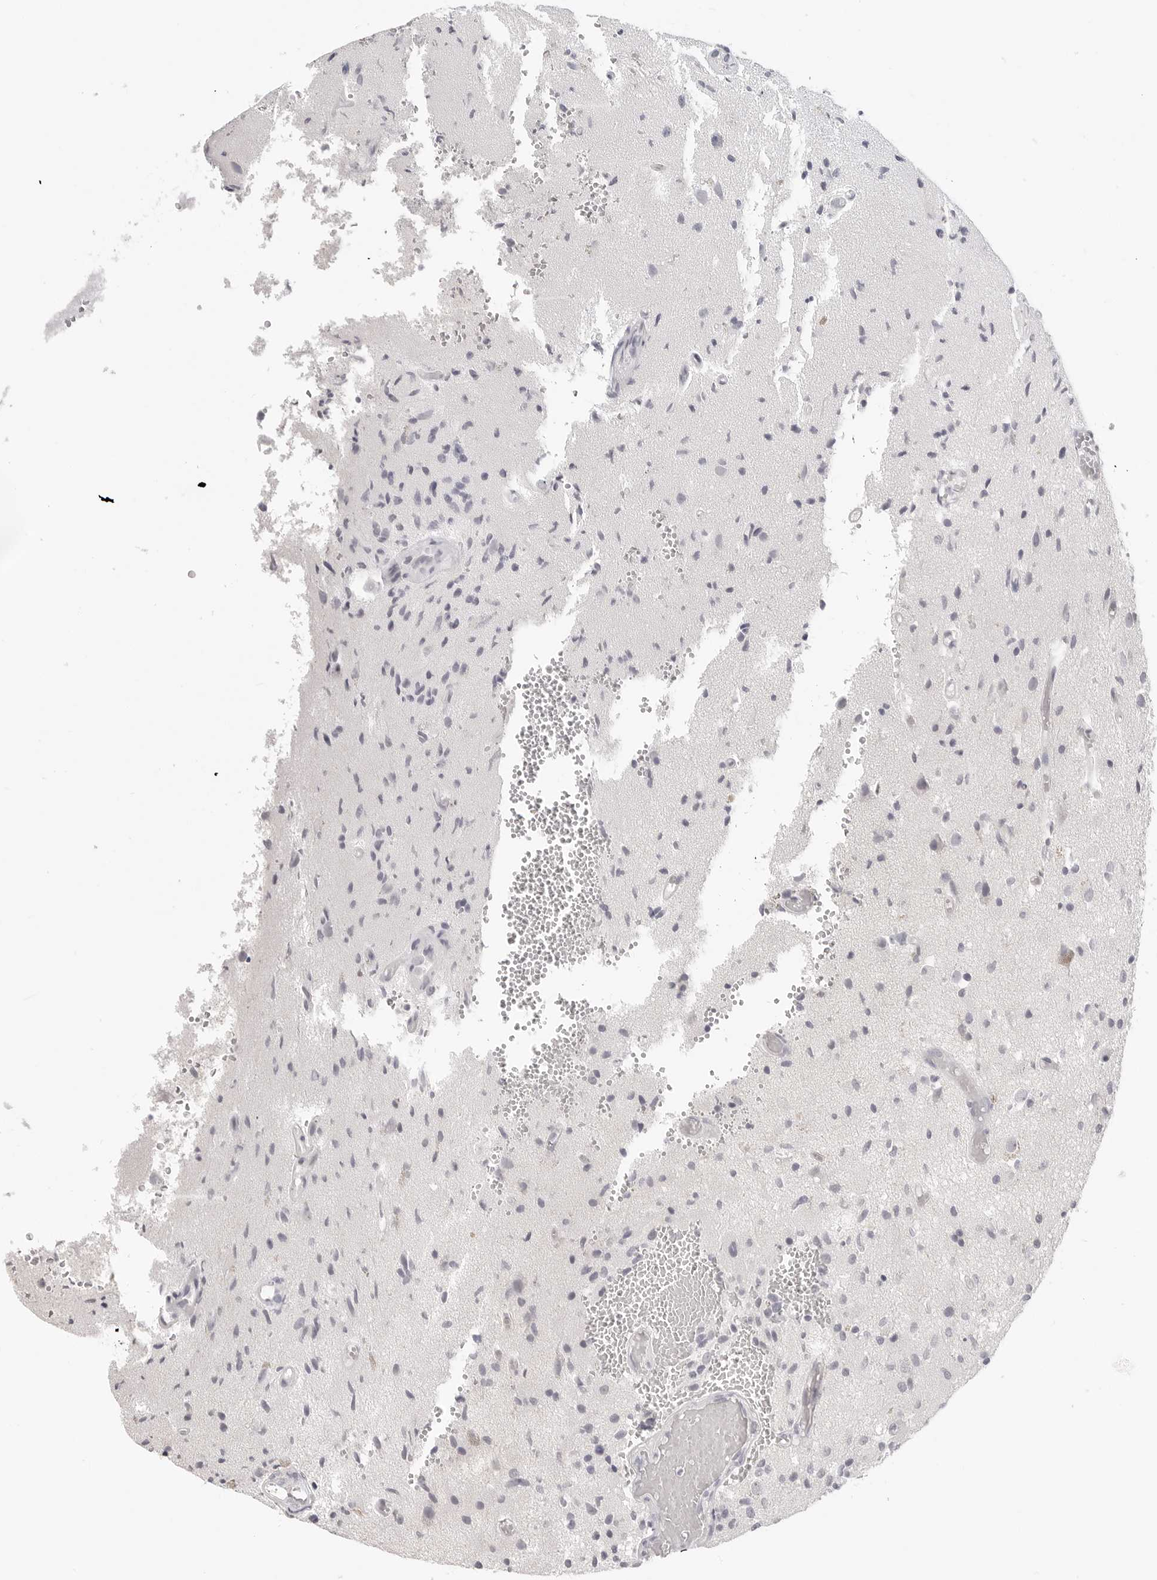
{"staining": {"intensity": "negative", "quantity": "none", "location": "none"}, "tissue": "glioma", "cell_type": "Tumor cells", "image_type": "cancer", "snomed": [{"axis": "morphology", "description": "Normal tissue, NOS"}, {"axis": "morphology", "description": "Glioma, malignant, High grade"}, {"axis": "topography", "description": "Cerebral cortex"}], "caption": "This is an immunohistochemistry micrograph of high-grade glioma (malignant). There is no positivity in tumor cells.", "gene": "KLK11", "patient": {"sex": "male", "age": 77}}